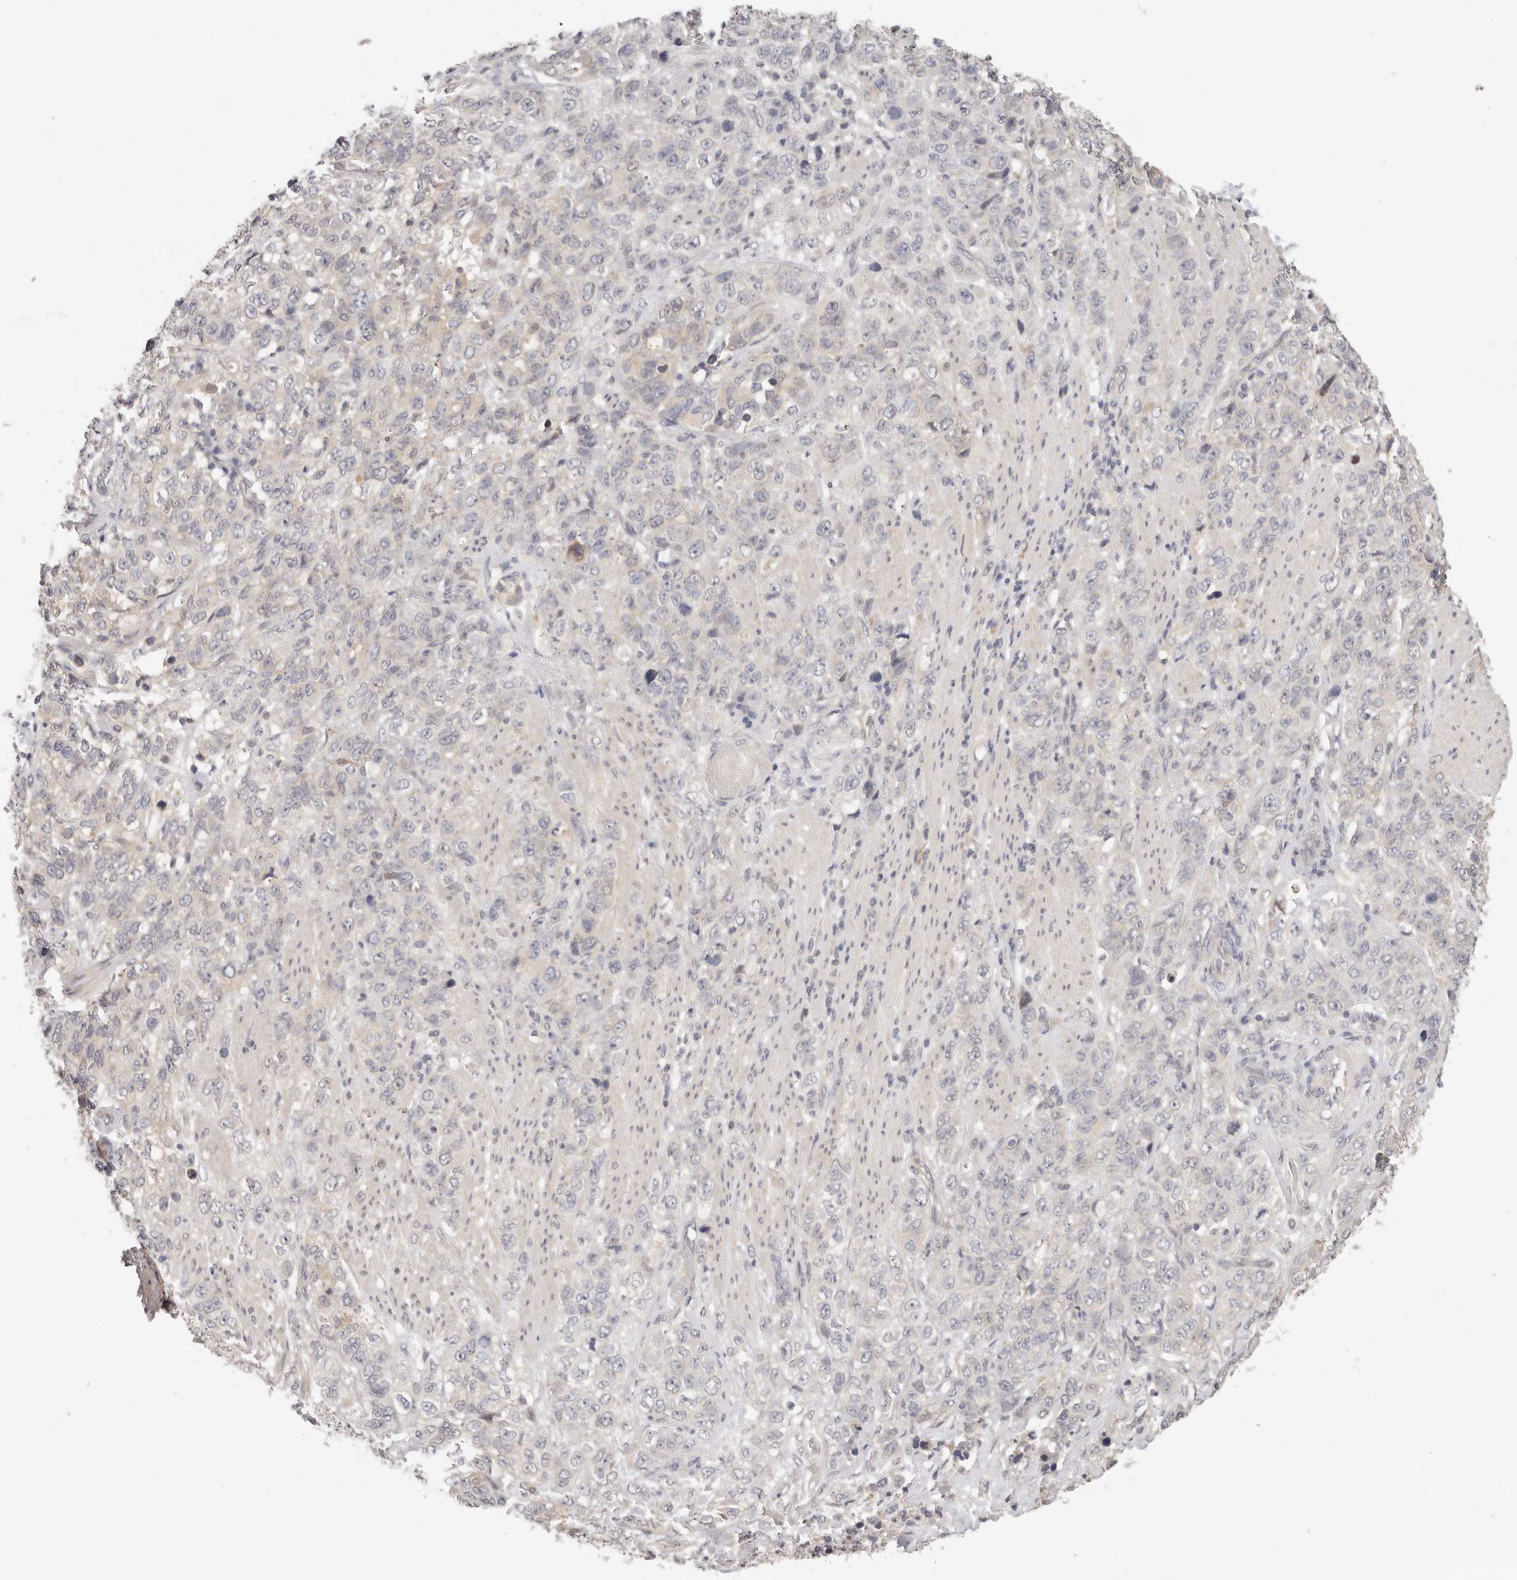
{"staining": {"intensity": "negative", "quantity": "none", "location": "none"}, "tissue": "stomach cancer", "cell_type": "Tumor cells", "image_type": "cancer", "snomed": [{"axis": "morphology", "description": "Adenocarcinoma, NOS"}, {"axis": "topography", "description": "Stomach"}], "caption": "This is an immunohistochemistry micrograph of human stomach cancer. There is no expression in tumor cells.", "gene": "GGPS1", "patient": {"sex": "male", "age": 48}}